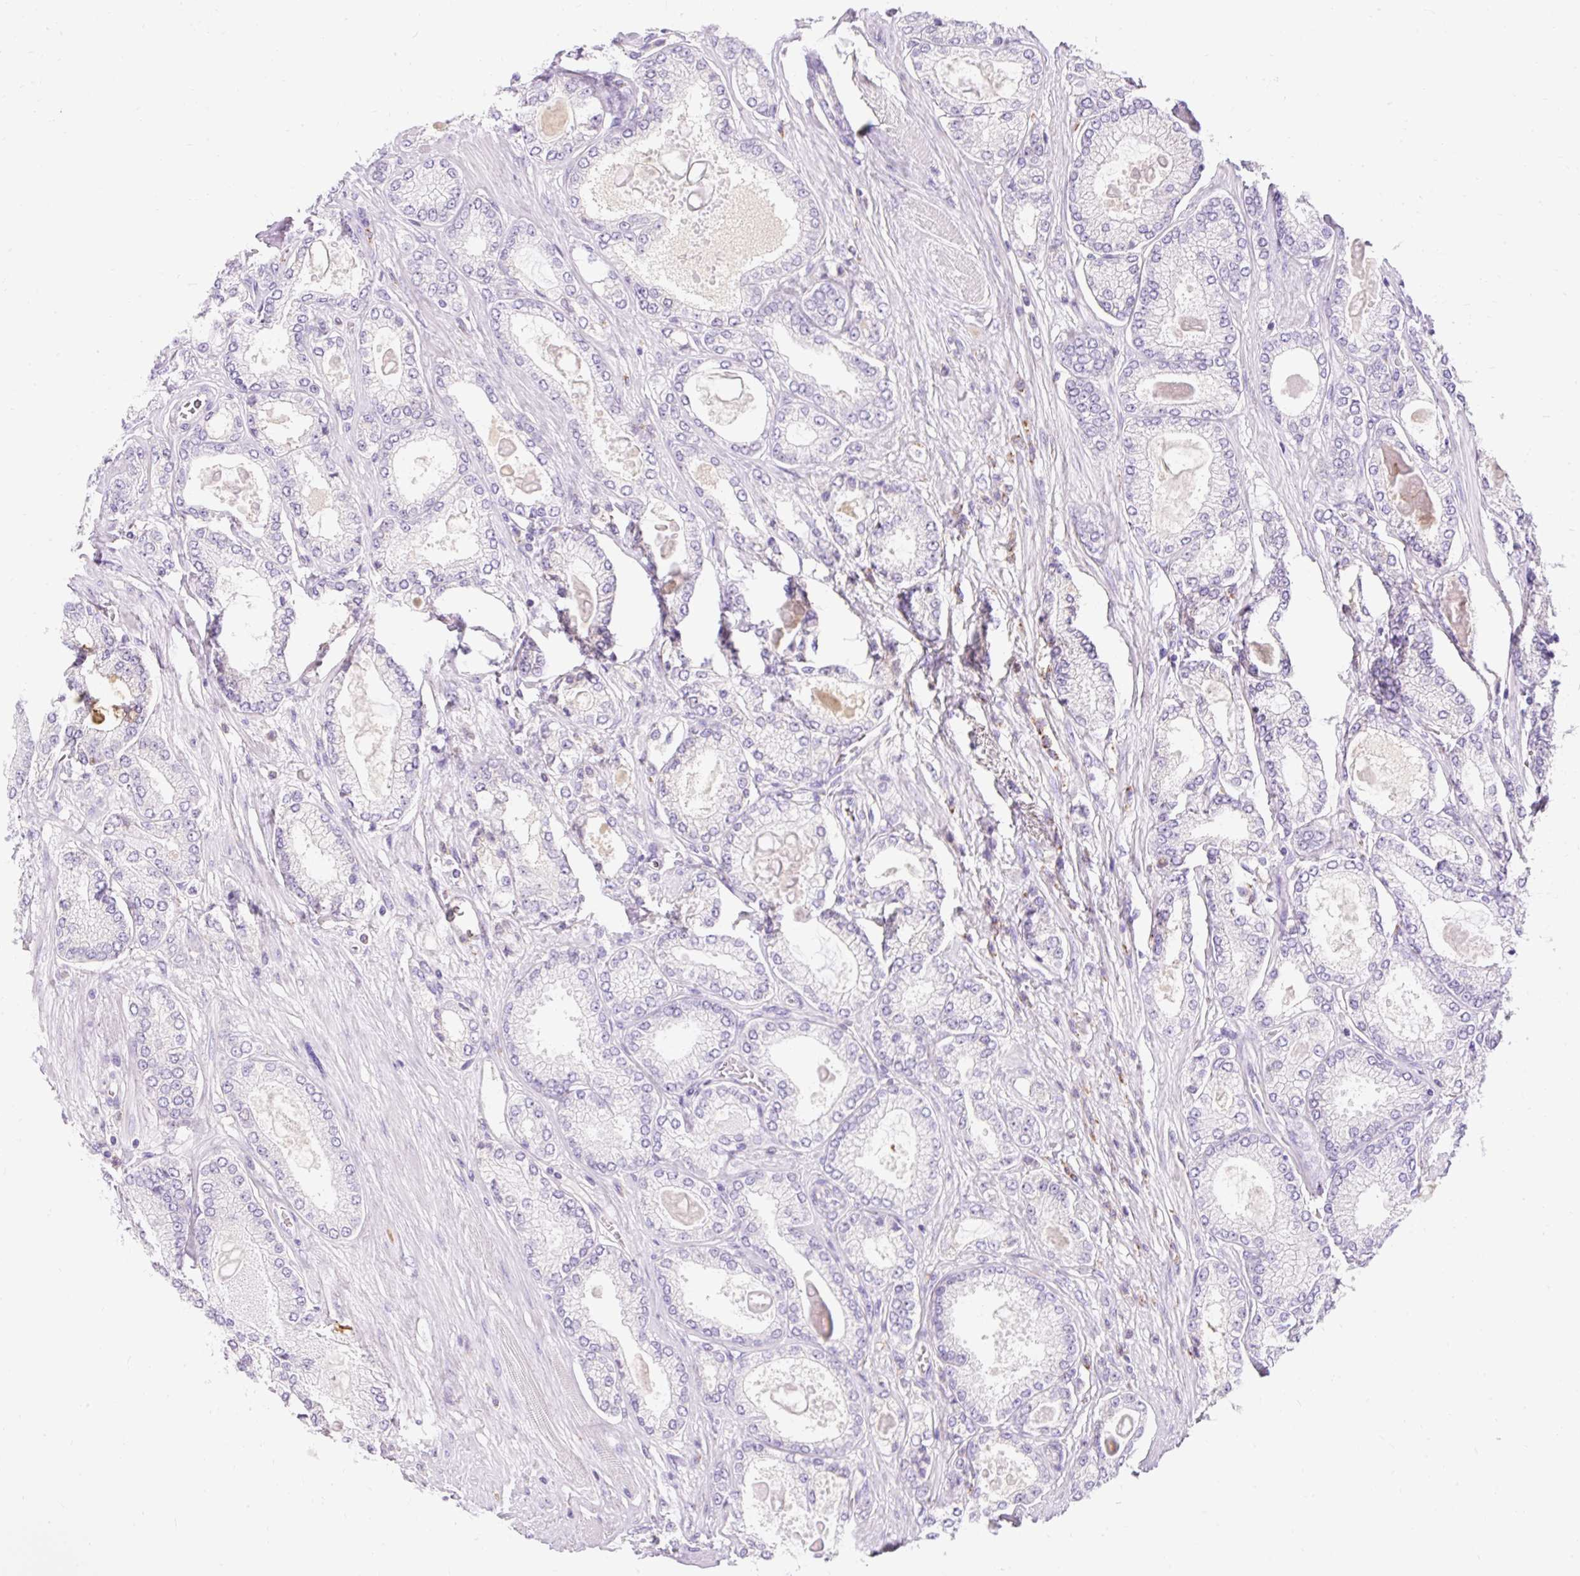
{"staining": {"intensity": "negative", "quantity": "none", "location": "none"}, "tissue": "prostate cancer", "cell_type": "Tumor cells", "image_type": "cancer", "snomed": [{"axis": "morphology", "description": "Adenocarcinoma, High grade"}, {"axis": "topography", "description": "Prostate"}], "caption": "The micrograph reveals no staining of tumor cells in prostate cancer (high-grade adenocarcinoma).", "gene": "TMEM150C", "patient": {"sex": "male", "age": 68}}